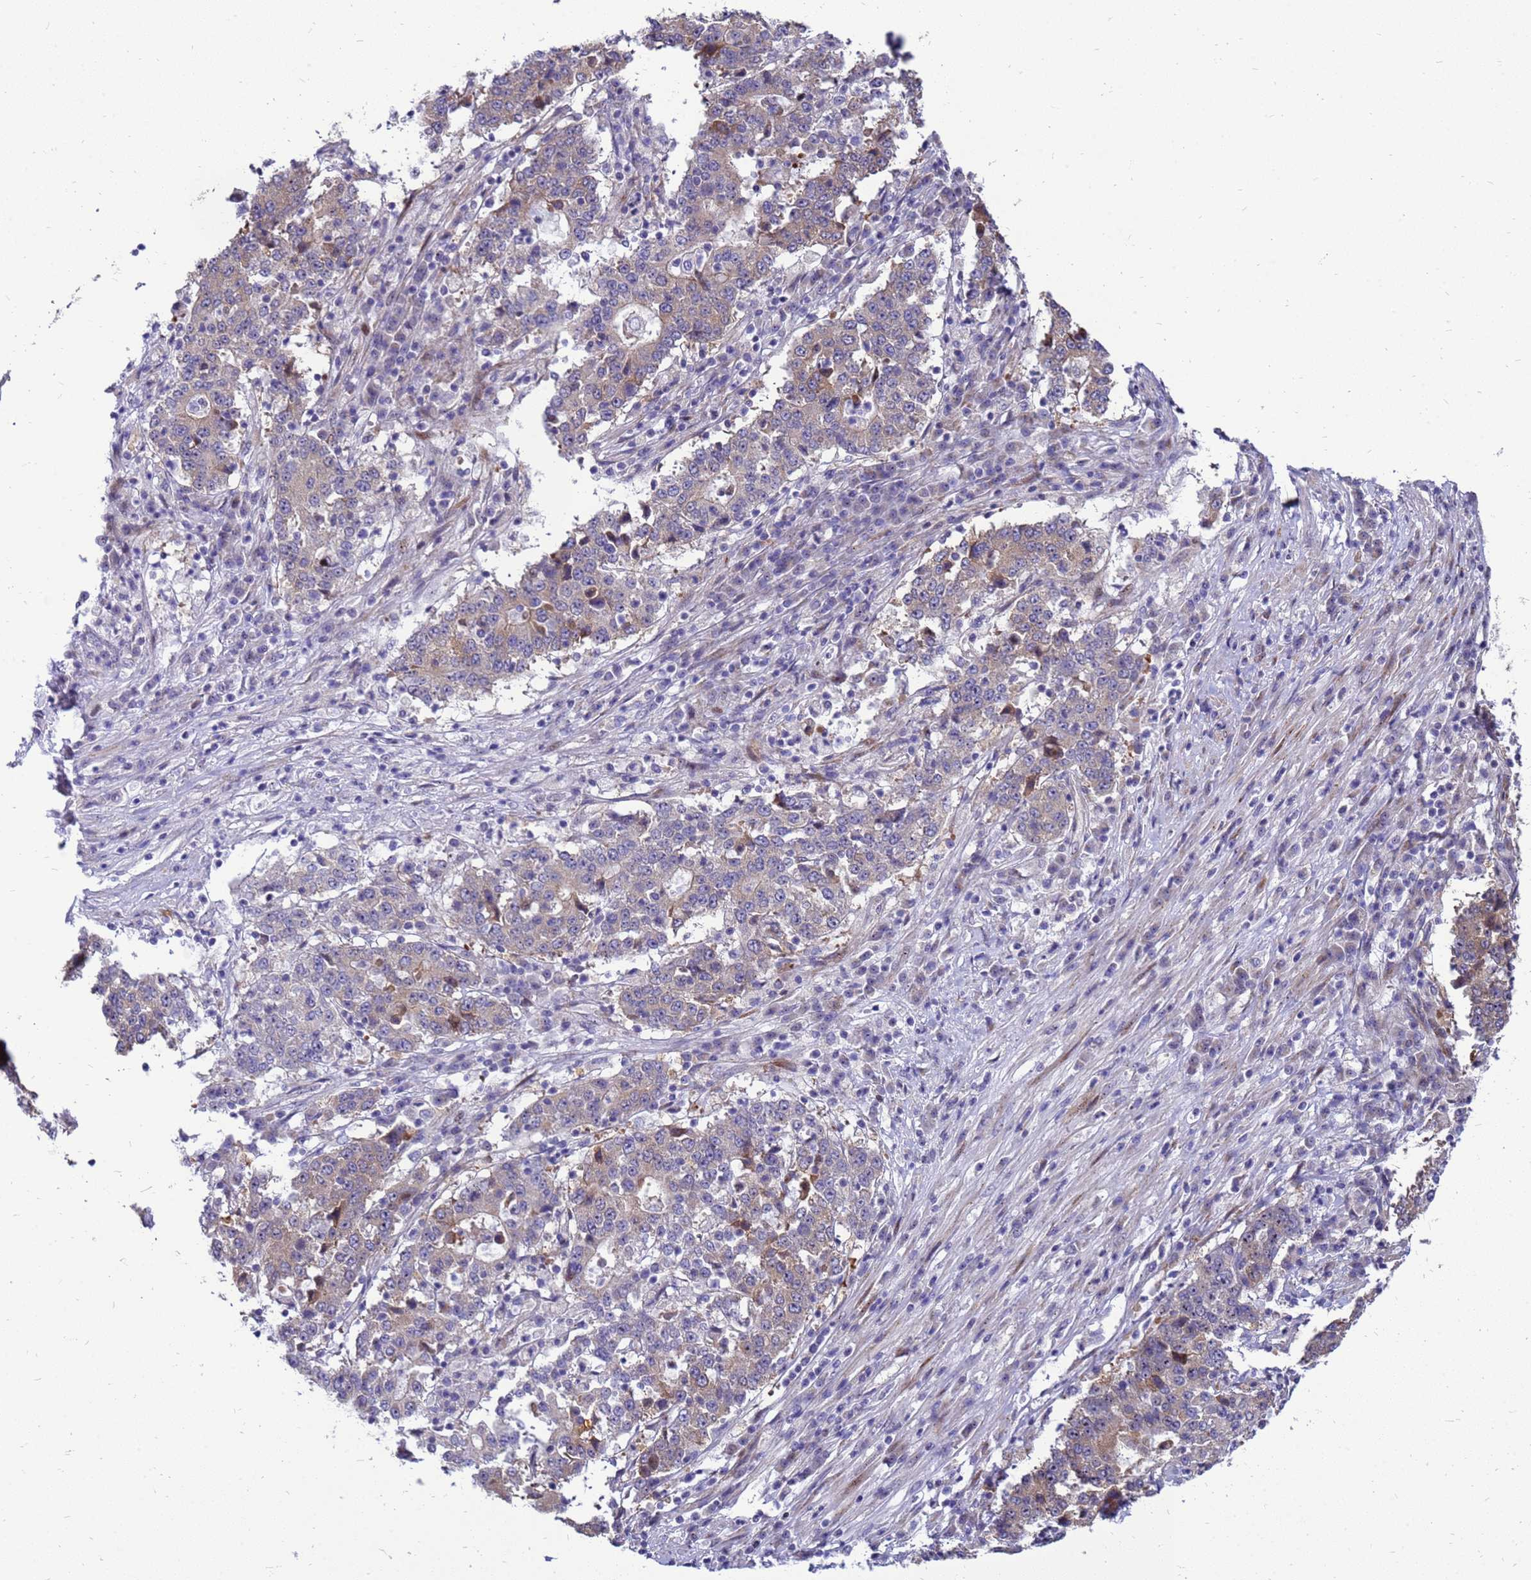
{"staining": {"intensity": "weak", "quantity": "<25%", "location": "cytoplasmic/membranous"}, "tissue": "stomach cancer", "cell_type": "Tumor cells", "image_type": "cancer", "snomed": [{"axis": "morphology", "description": "Adenocarcinoma, NOS"}, {"axis": "topography", "description": "Stomach"}], "caption": "Image shows no protein expression in tumor cells of stomach cancer tissue. (IHC, brightfield microscopy, high magnification).", "gene": "RSPO1", "patient": {"sex": "male", "age": 59}}